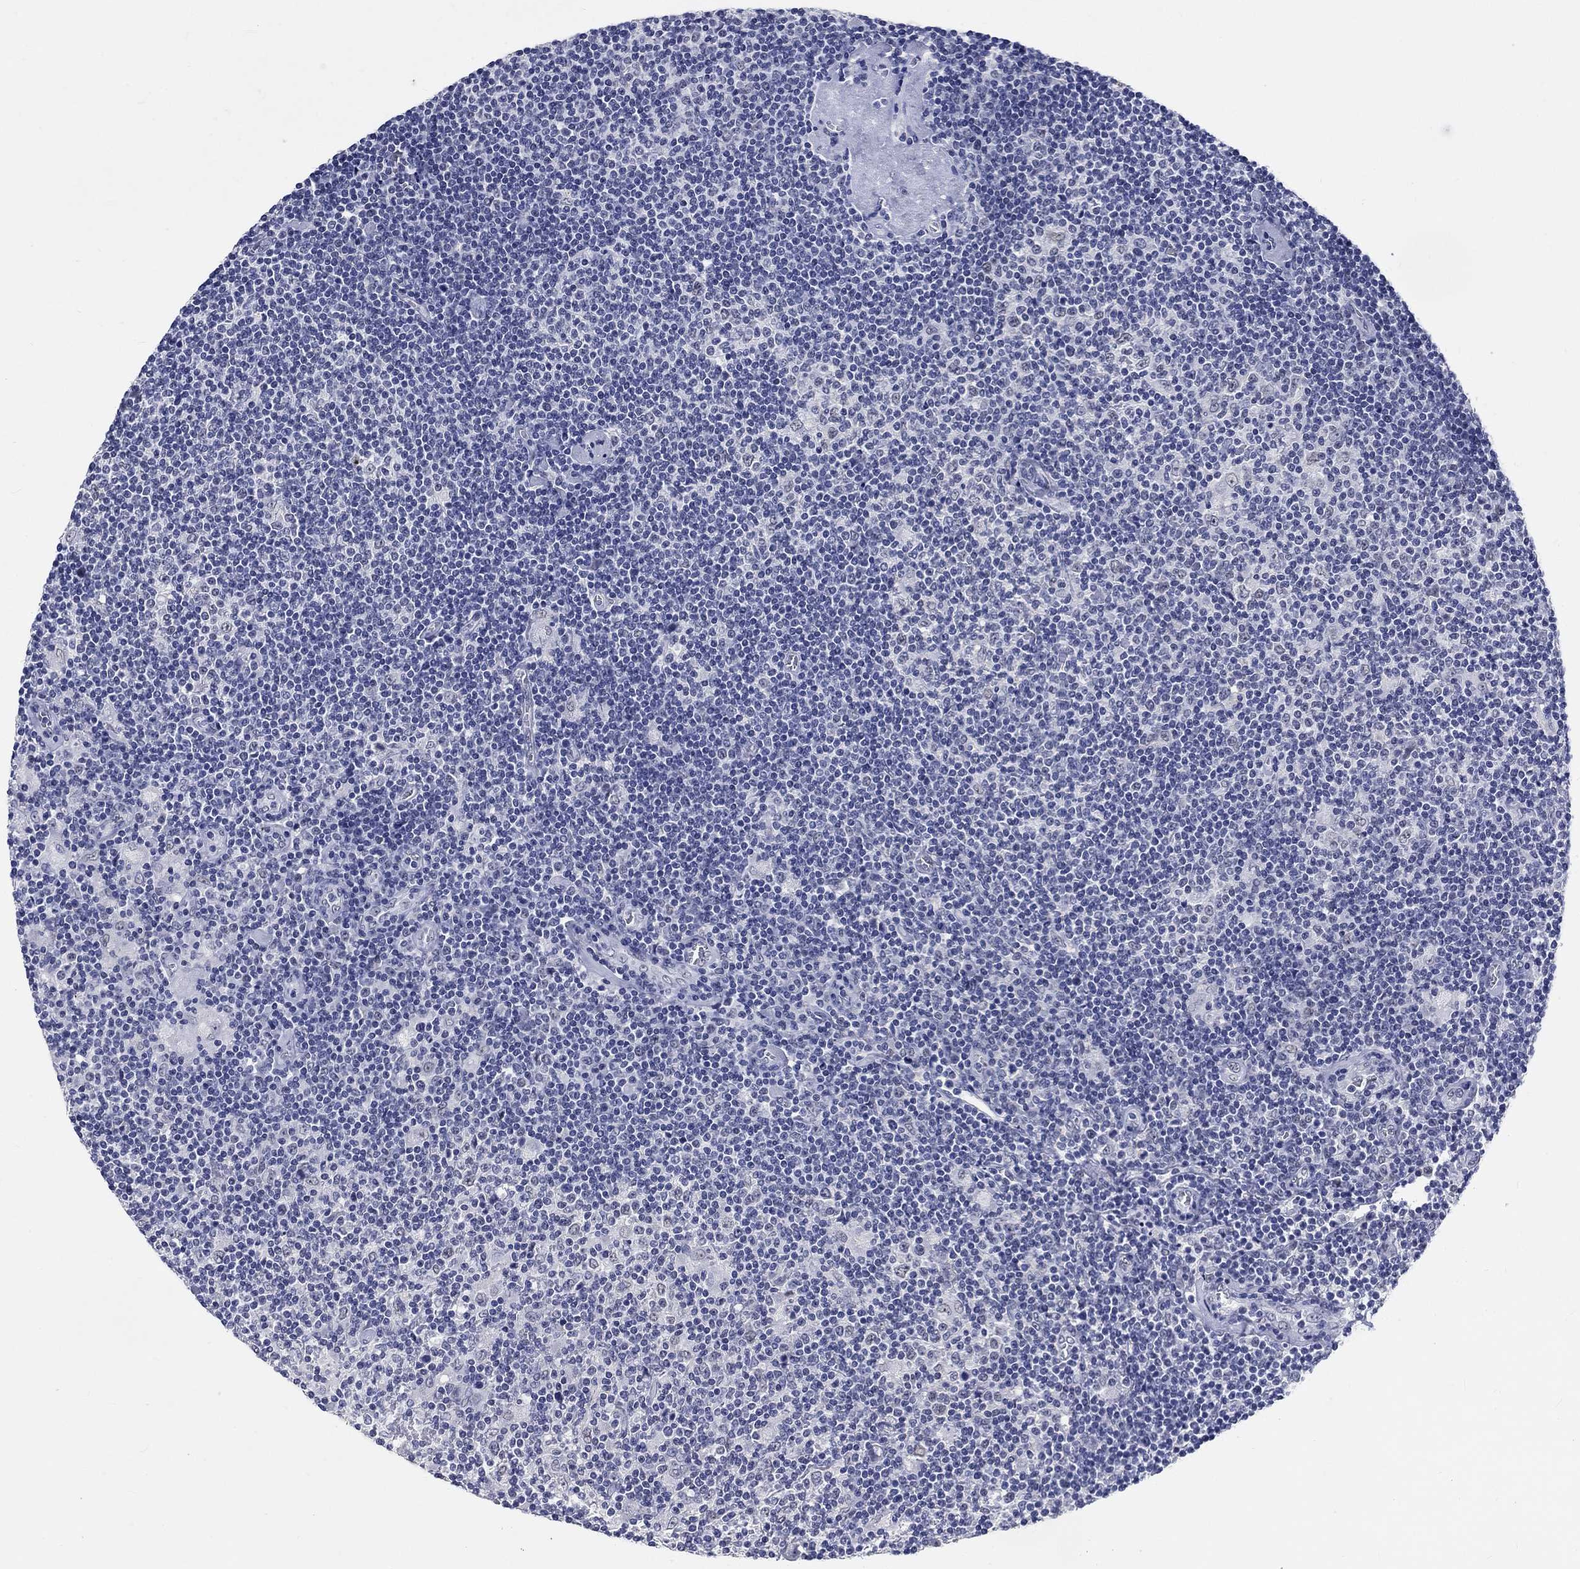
{"staining": {"intensity": "negative", "quantity": "none", "location": "none"}, "tissue": "lymphoma", "cell_type": "Tumor cells", "image_type": "cancer", "snomed": [{"axis": "morphology", "description": "Hodgkin's disease, NOS"}, {"axis": "topography", "description": "Lymph node"}], "caption": "Tumor cells show no significant protein staining in lymphoma.", "gene": "GRIN1", "patient": {"sex": "male", "age": 40}}